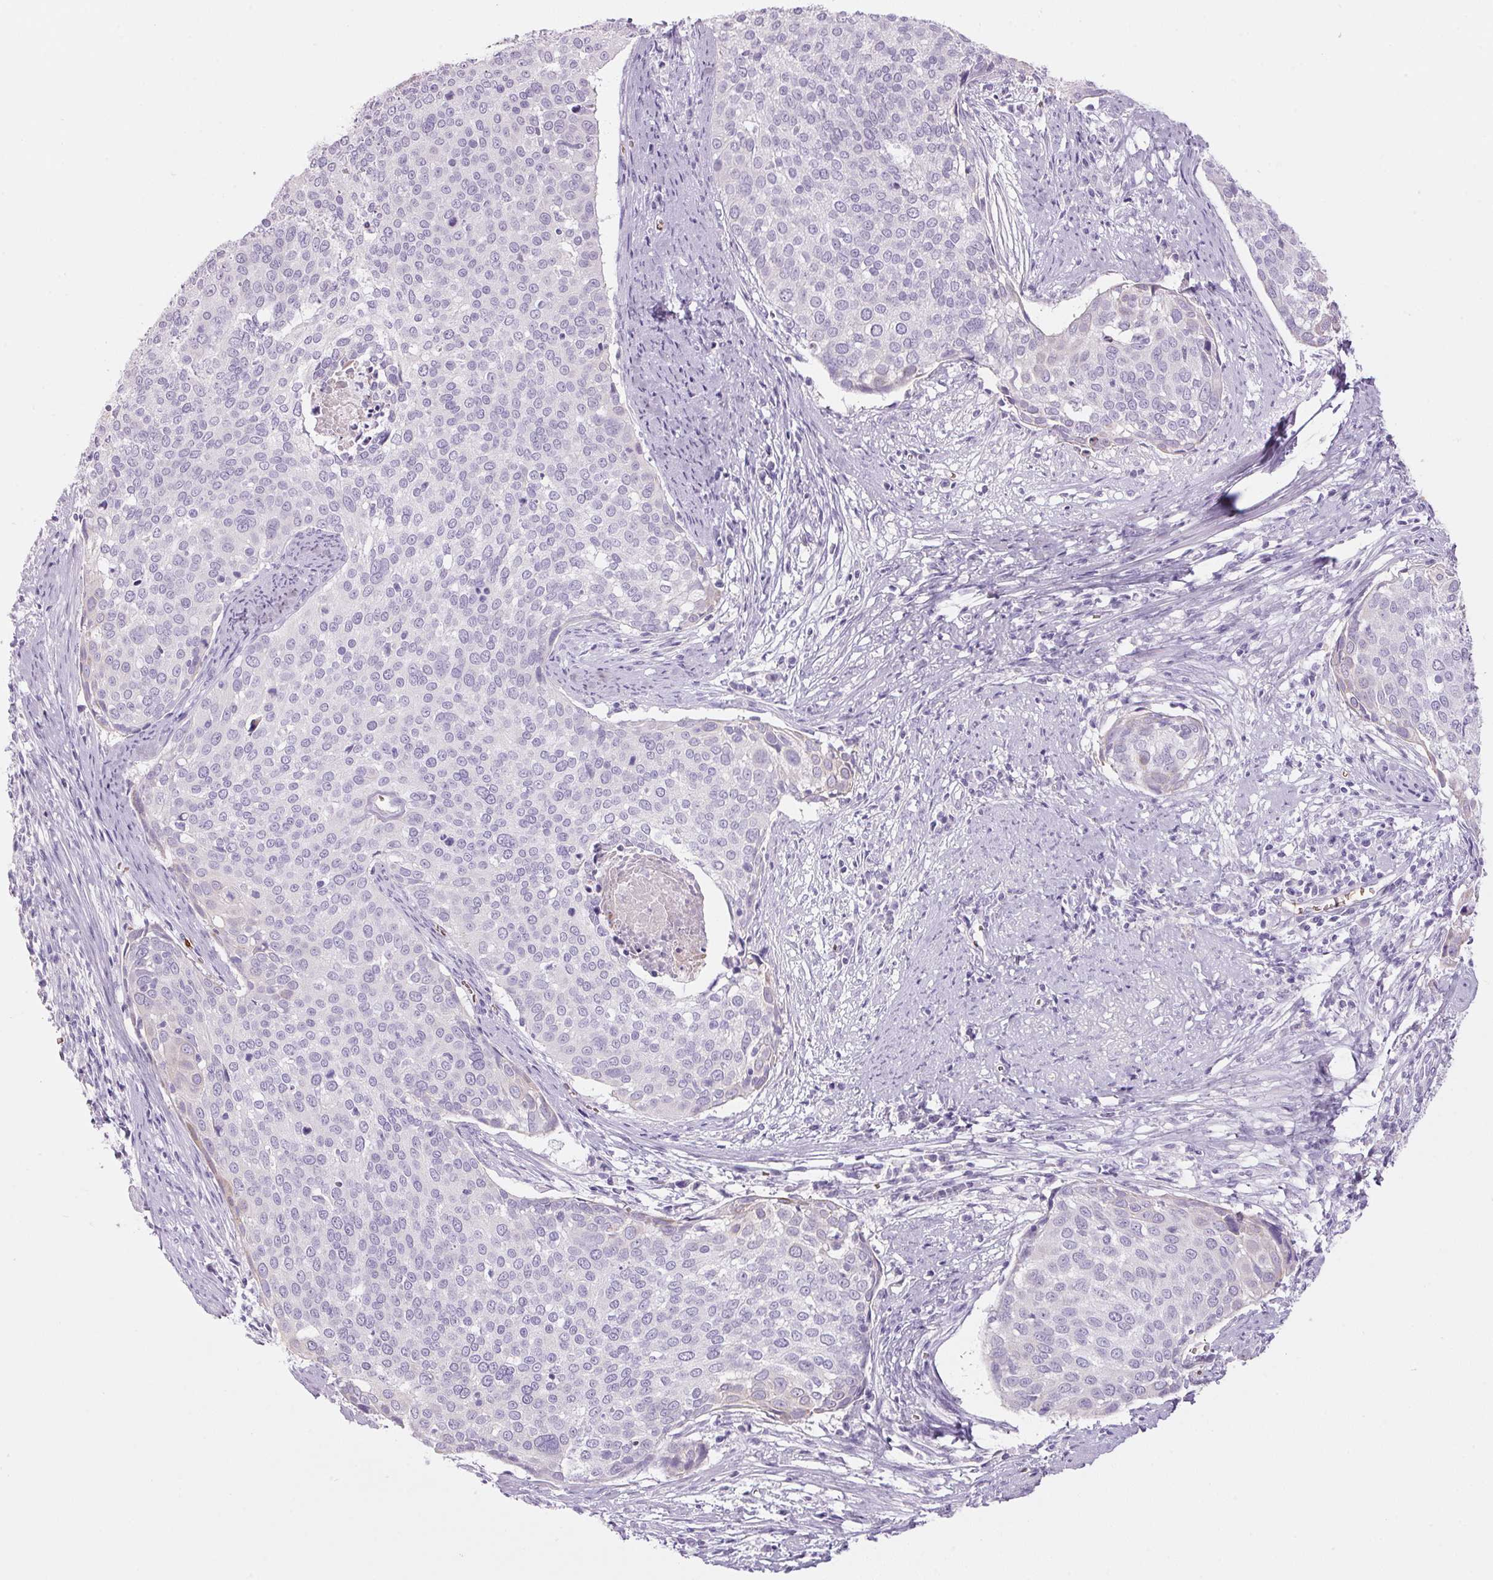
{"staining": {"intensity": "negative", "quantity": "none", "location": "none"}, "tissue": "cervical cancer", "cell_type": "Tumor cells", "image_type": "cancer", "snomed": [{"axis": "morphology", "description": "Squamous cell carcinoma, NOS"}, {"axis": "topography", "description": "Cervix"}], "caption": "There is no significant positivity in tumor cells of cervical squamous cell carcinoma.", "gene": "HBQ1", "patient": {"sex": "female", "age": 39}}